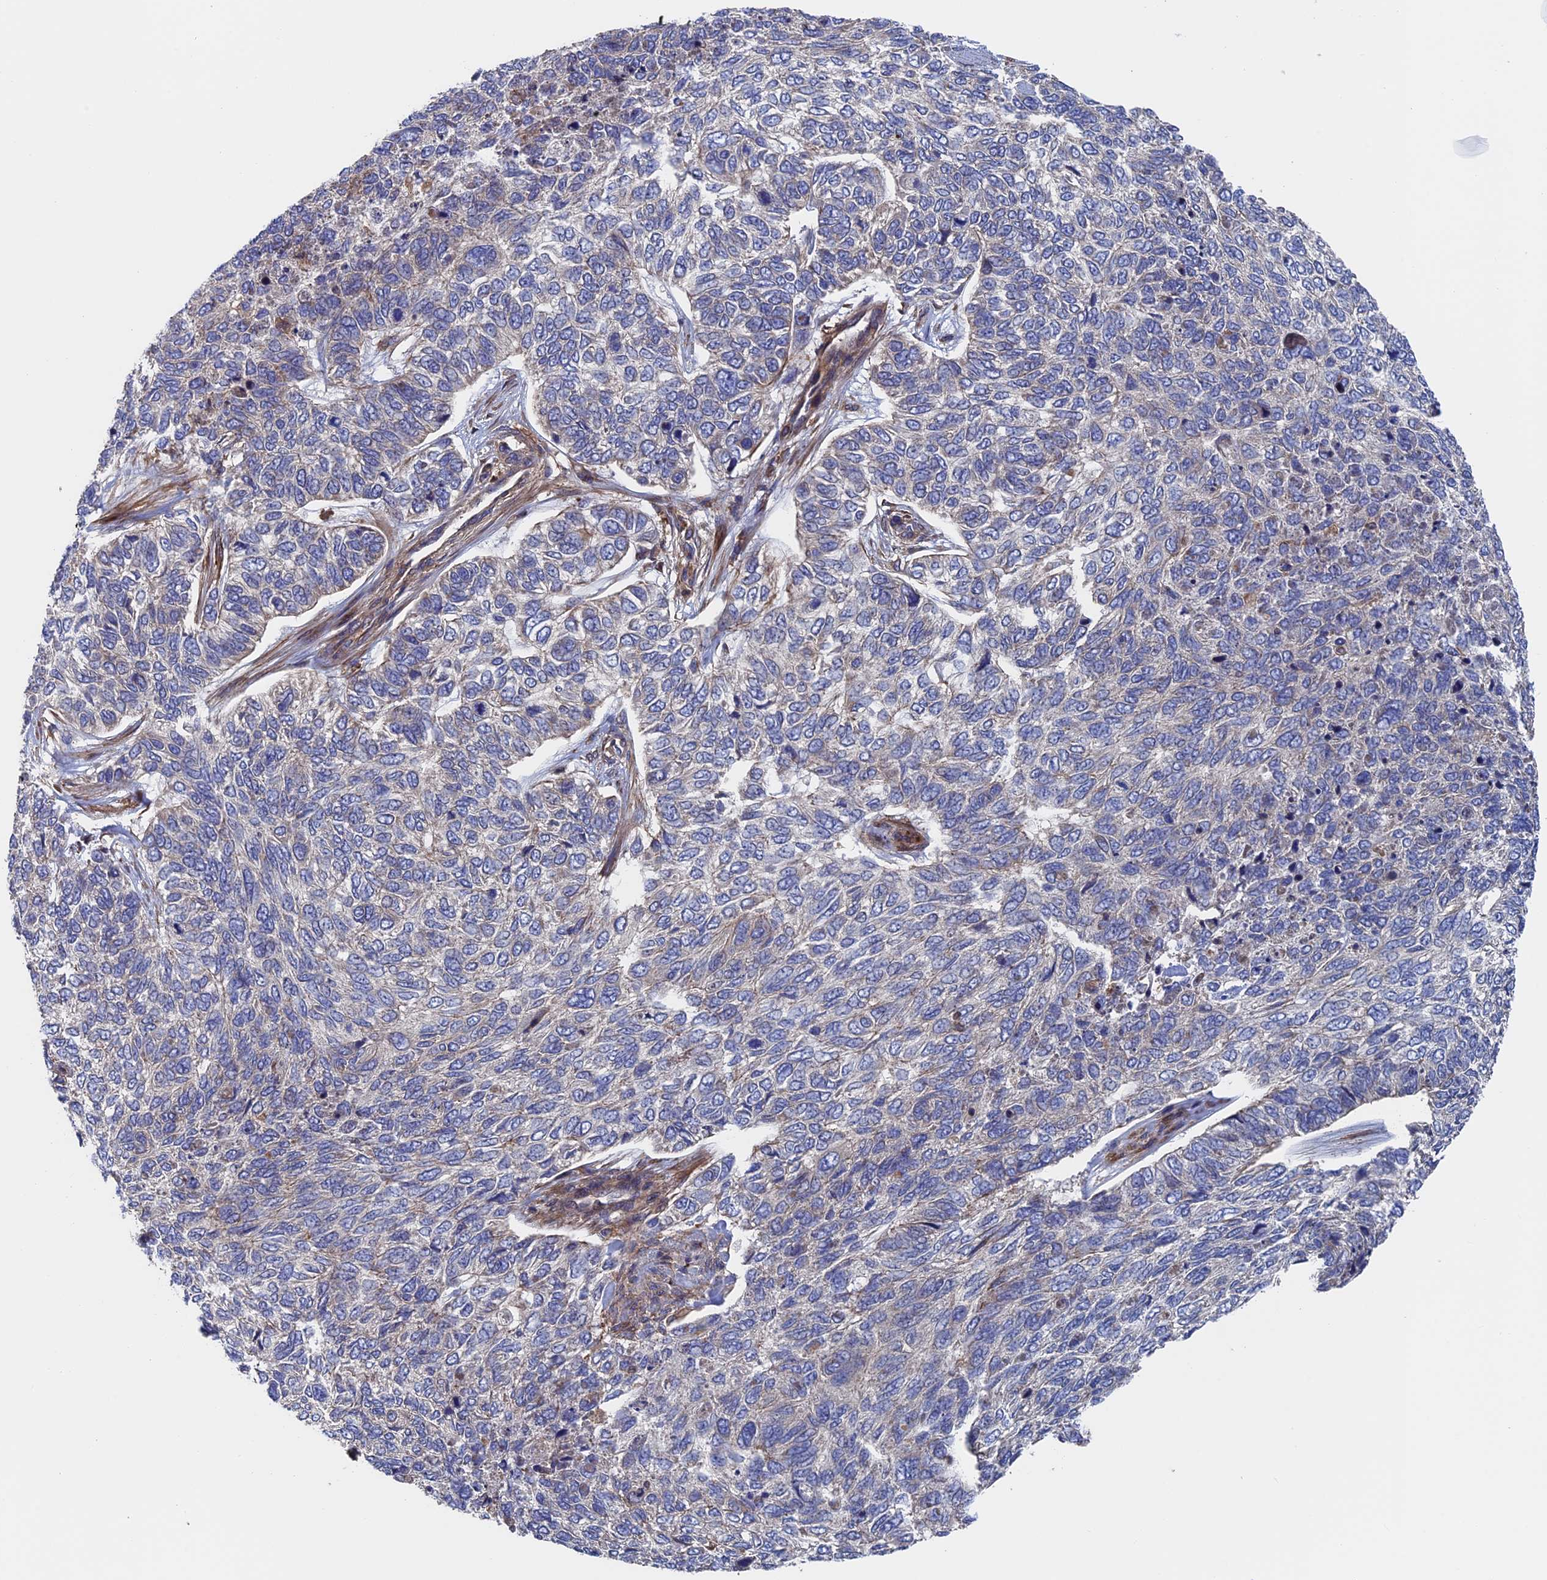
{"staining": {"intensity": "negative", "quantity": "none", "location": "none"}, "tissue": "skin cancer", "cell_type": "Tumor cells", "image_type": "cancer", "snomed": [{"axis": "morphology", "description": "Basal cell carcinoma"}, {"axis": "topography", "description": "Skin"}], "caption": "Tumor cells are negative for brown protein staining in basal cell carcinoma (skin).", "gene": "DNAJC3", "patient": {"sex": "female", "age": 65}}